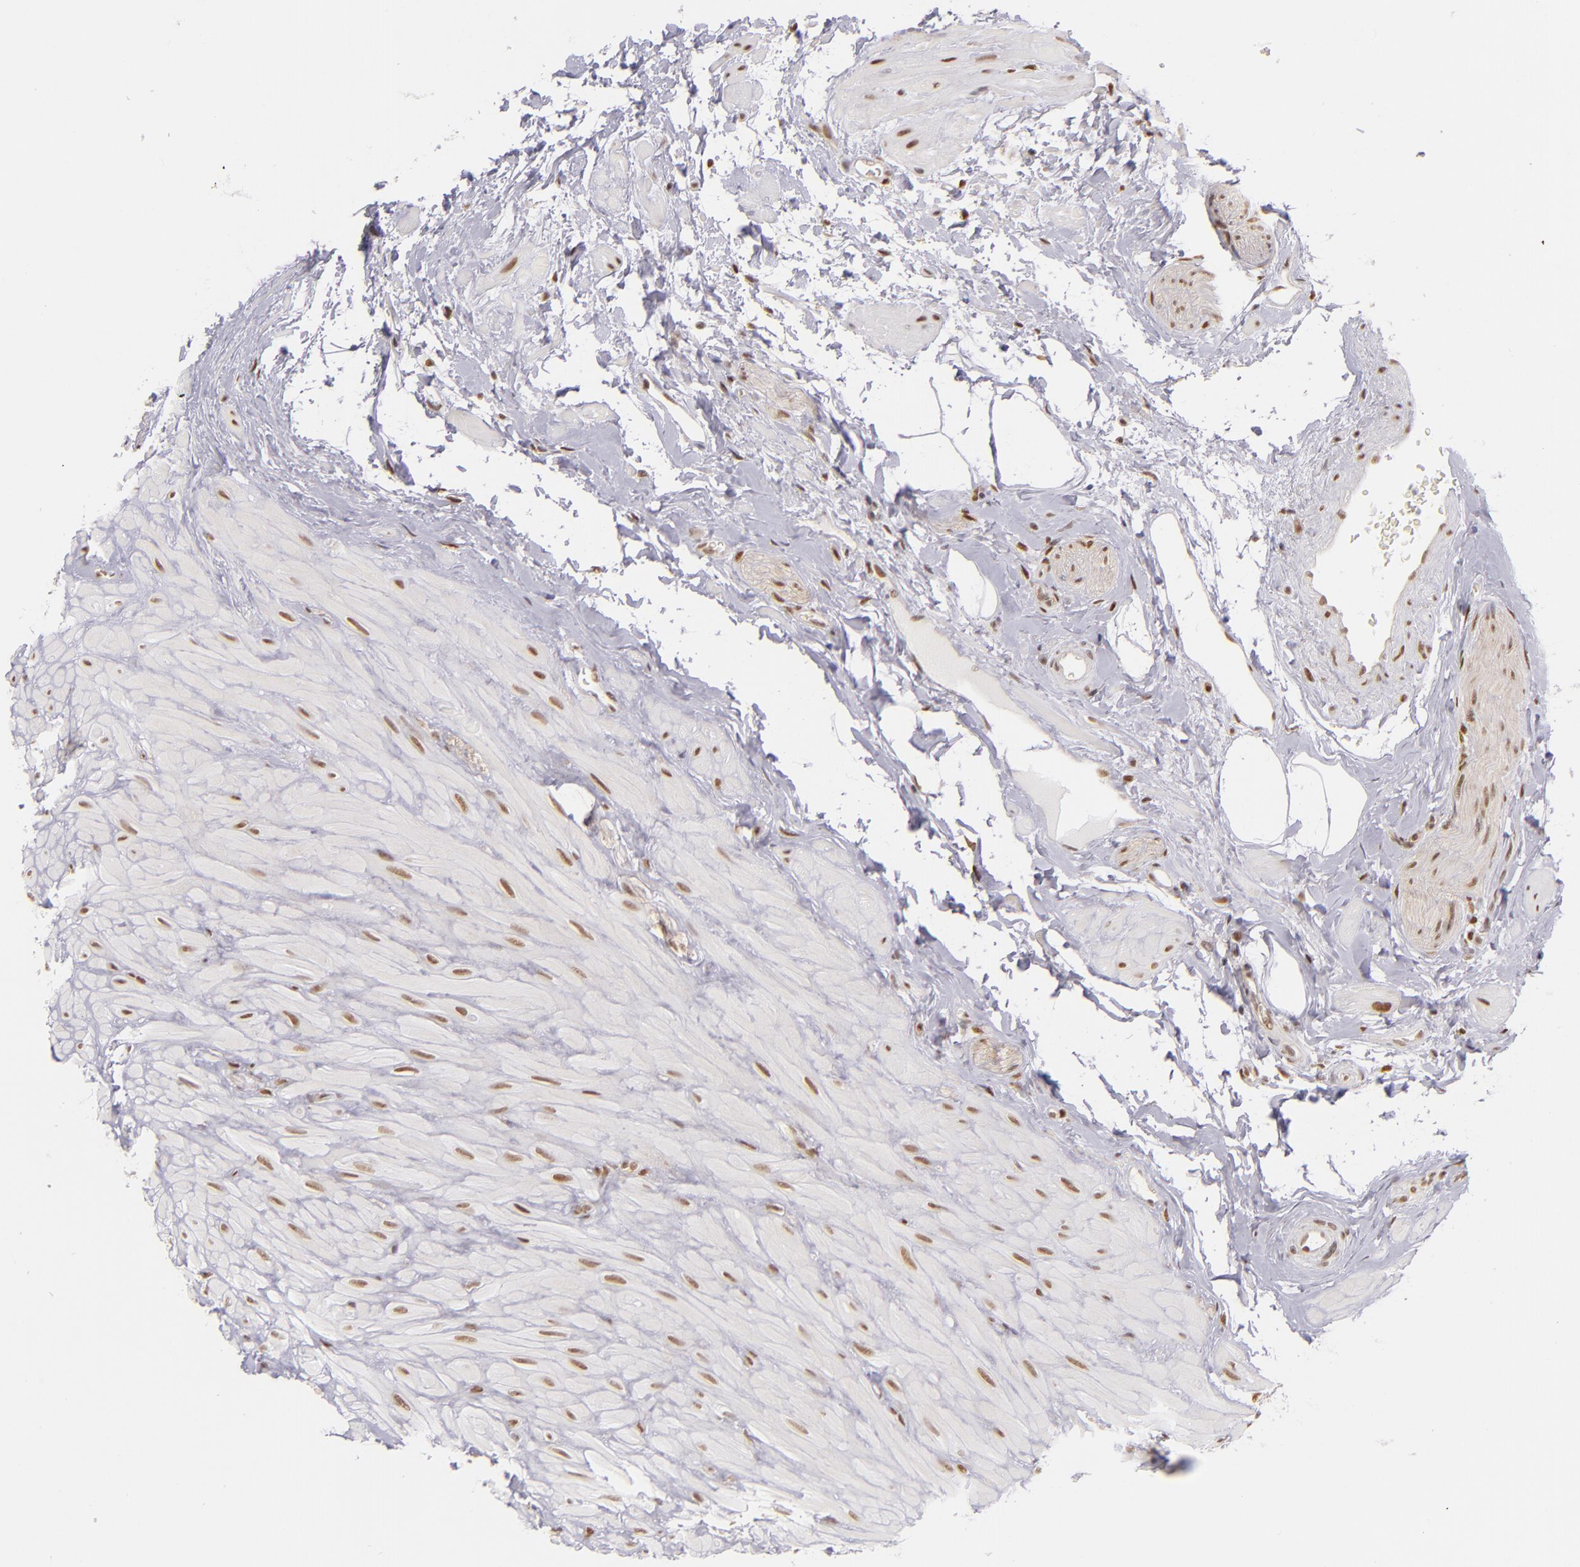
{"staining": {"intensity": "moderate", "quantity": ">75%", "location": "nuclear"}, "tissue": "seminal vesicle", "cell_type": "Glandular cells", "image_type": "normal", "snomed": [{"axis": "morphology", "description": "Normal tissue, NOS"}, {"axis": "topography", "description": "Seminal veicle"}], "caption": "Immunohistochemical staining of benign seminal vesicle reveals medium levels of moderate nuclear positivity in about >75% of glandular cells.", "gene": "NCOR2", "patient": {"sex": "male", "age": 63}}